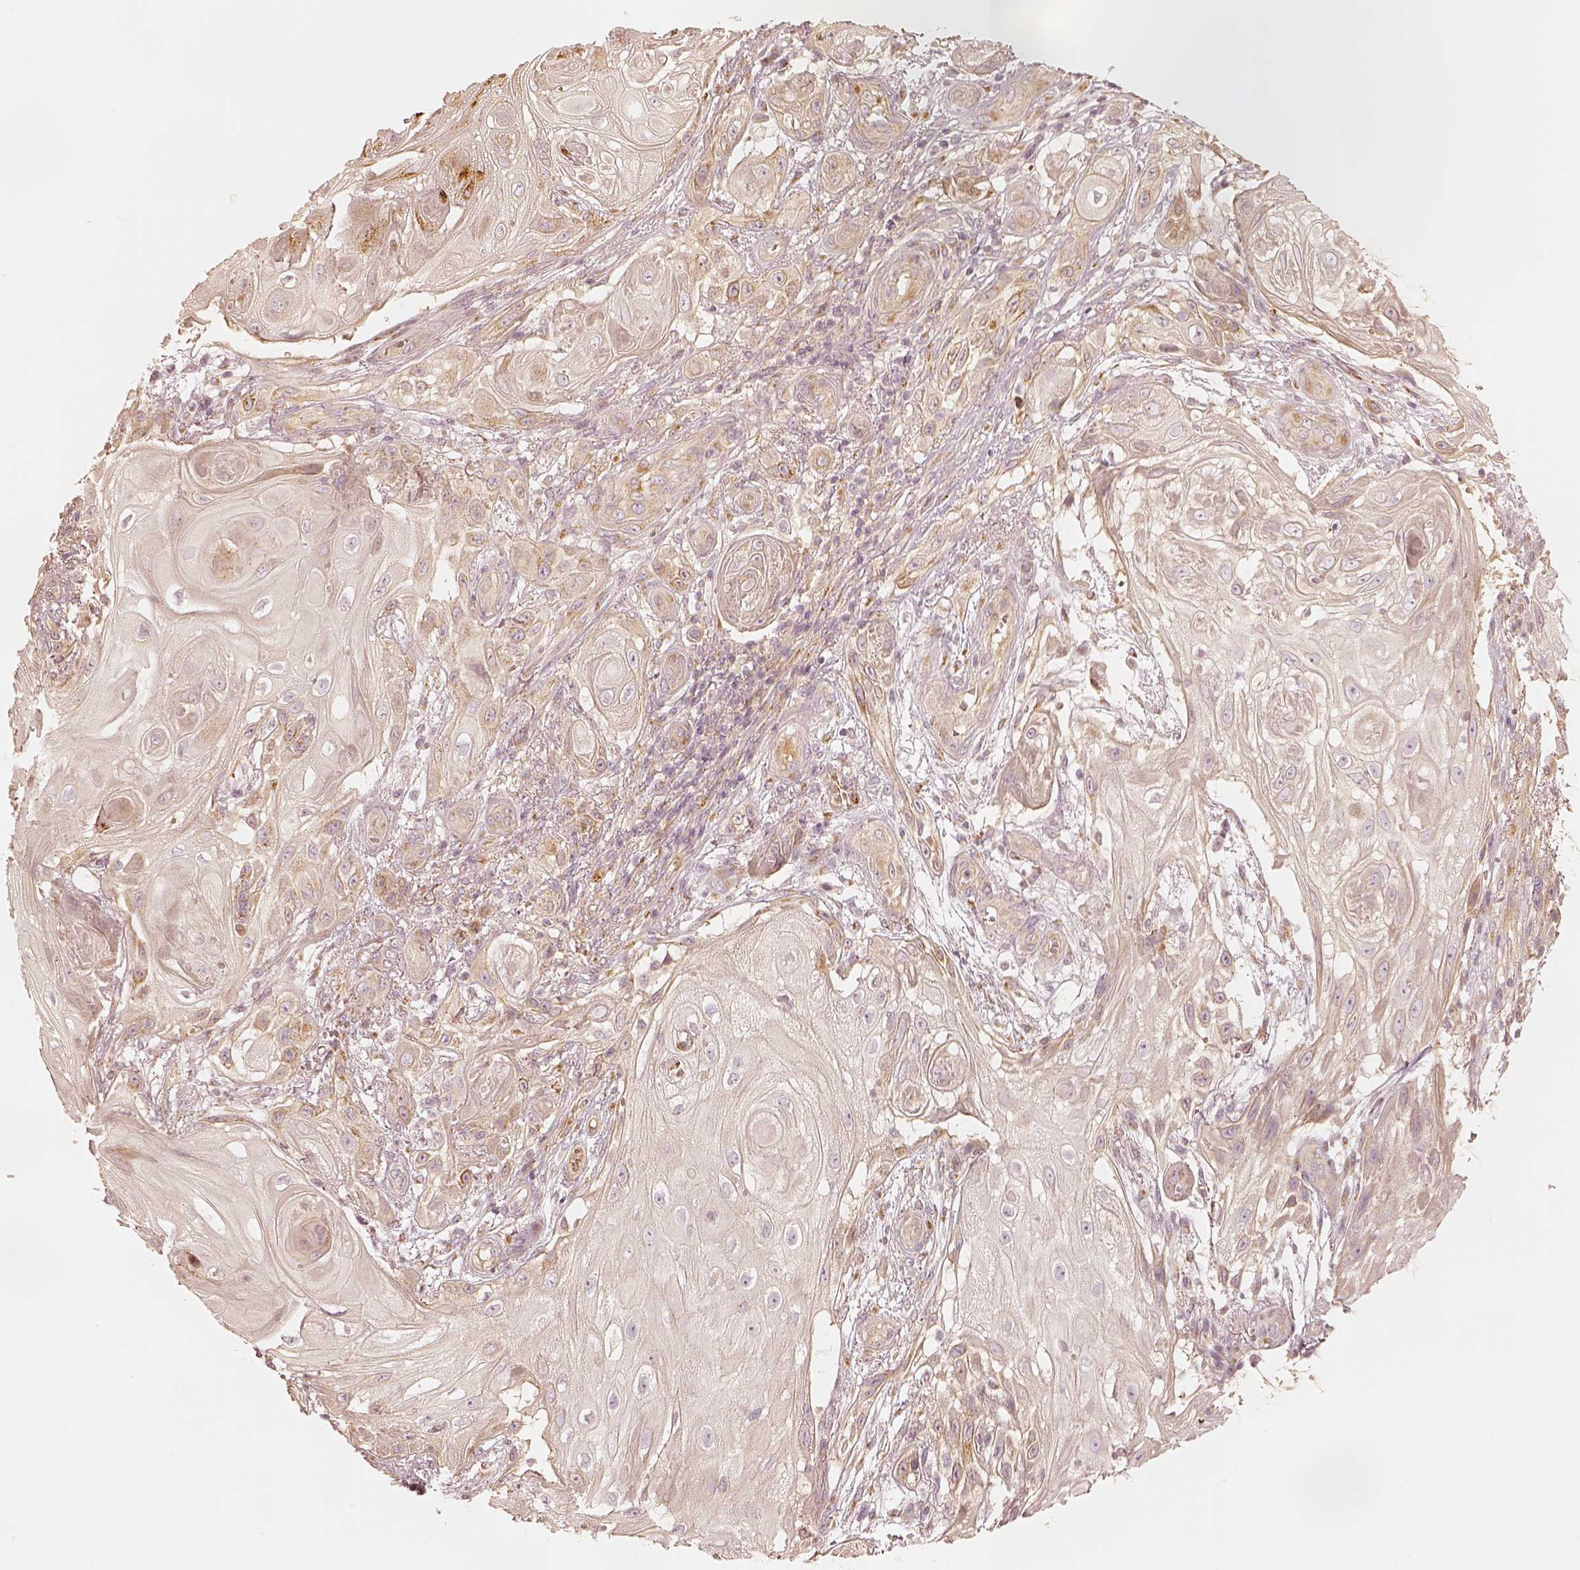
{"staining": {"intensity": "weak", "quantity": "25%-75%", "location": "cytoplasmic/membranous"}, "tissue": "skin cancer", "cell_type": "Tumor cells", "image_type": "cancer", "snomed": [{"axis": "morphology", "description": "Squamous cell carcinoma, NOS"}, {"axis": "topography", "description": "Skin"}], "caption": "DAB immunohistochemical staining of skin cancer (squamous cell carcinoma) reveals weak cytoplasmic/membranous protein expression in about 25%-75% of tumor cells.", "gene": "GORASP2", "patient": {"sex": "male", "age": 62}}